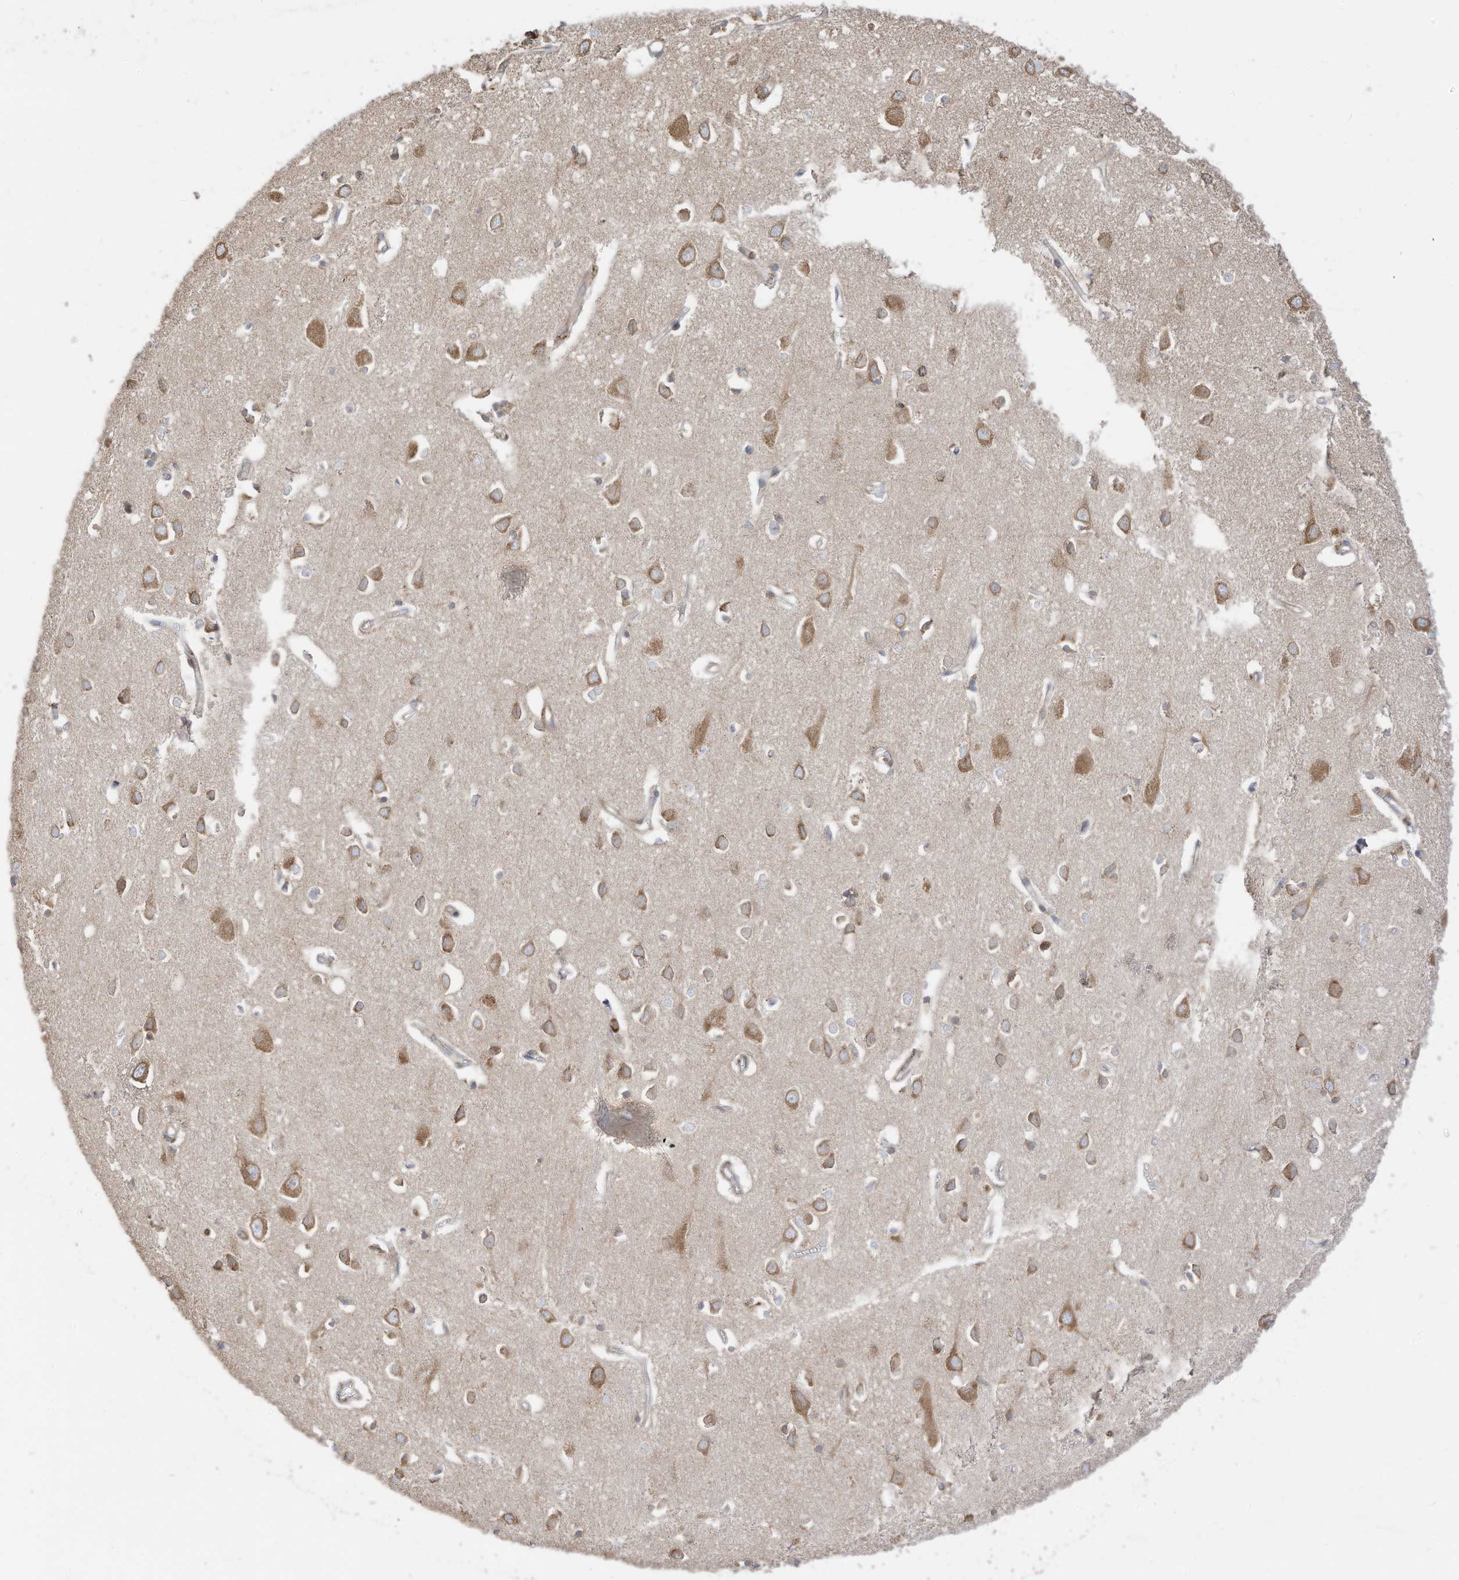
{"staining": {"intensity": "weak", "quantity": "25%-75%", "location": "cytoplasmic/membranous"}, "tissue": "cerebral cortex", "cell_type": "Endothelial cells", "image_type": "normal", "snomed": [{"axis": "morphology", "description": "Normal tissue, NOS"}, {"axis": "topography", "description": "Cerebral cortex"}], "caption": "The photomicrograph reveals staining of benign cerebral cortex, revealing weak cytoplasmic/membranous protein staining (brown color) within endothelial cells.", "gene": "TRNAU1AP", "patient": {"sex": "female", "age": 64}}